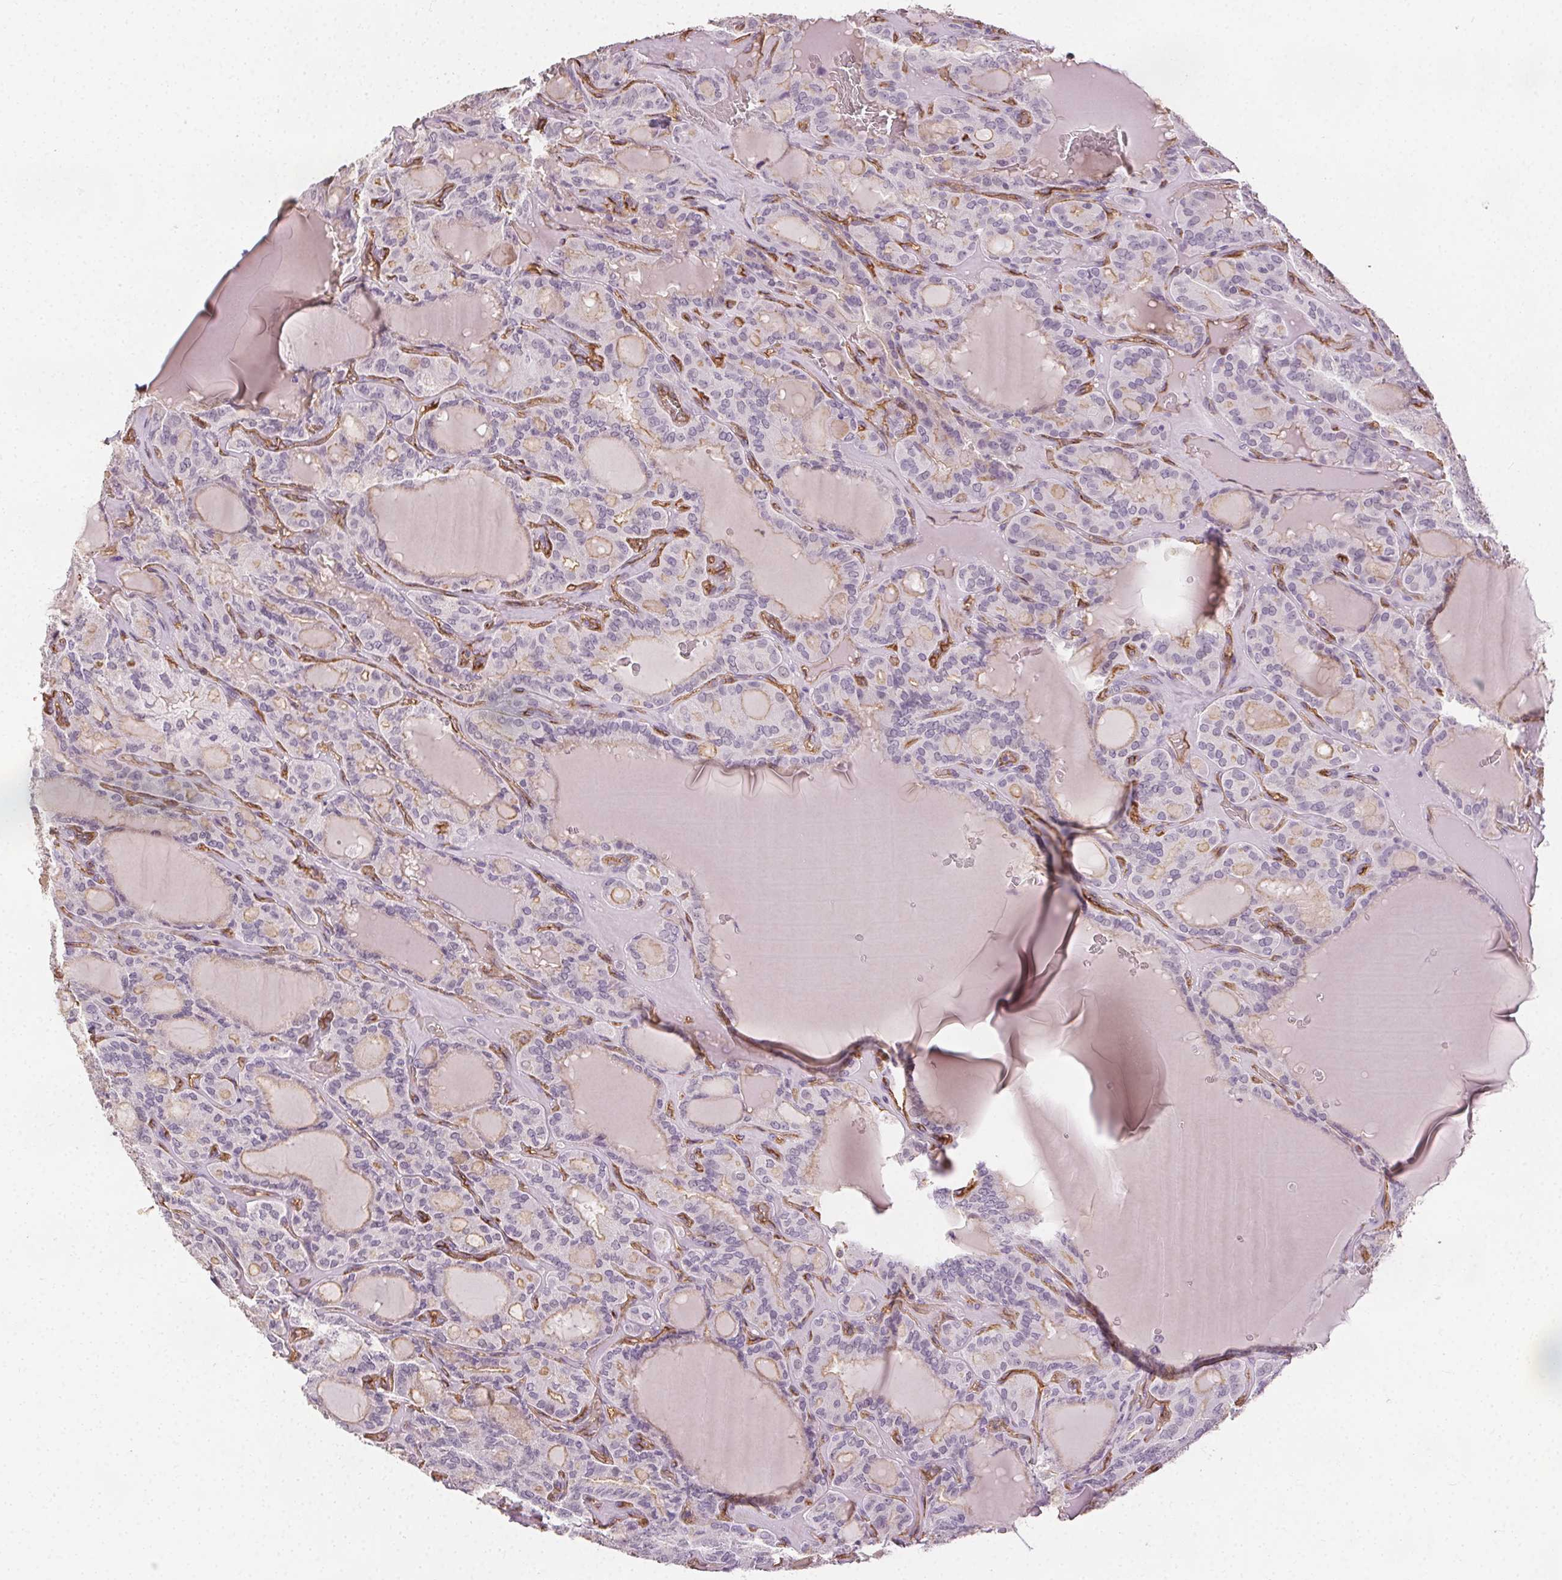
{"staining": {"intensity": "negative", "quantity": "none", "location": "none"}, "tissue": "thyroid cancer", "cell_type": "Tumor cells", "image_type": "cancer", "snomed": [{"axis": "morphology", "description": "Papillary adenocarcinoma, NOS"}, {"axis": "topography", "description": "Thyroid gland"}], "caption": "This is an immunohistochemistry (IHC) image of thyroid cancer. There is no staining in tumor cells.", "gene": "PODXL", "patient": {"sex": "male", "age": 87}}